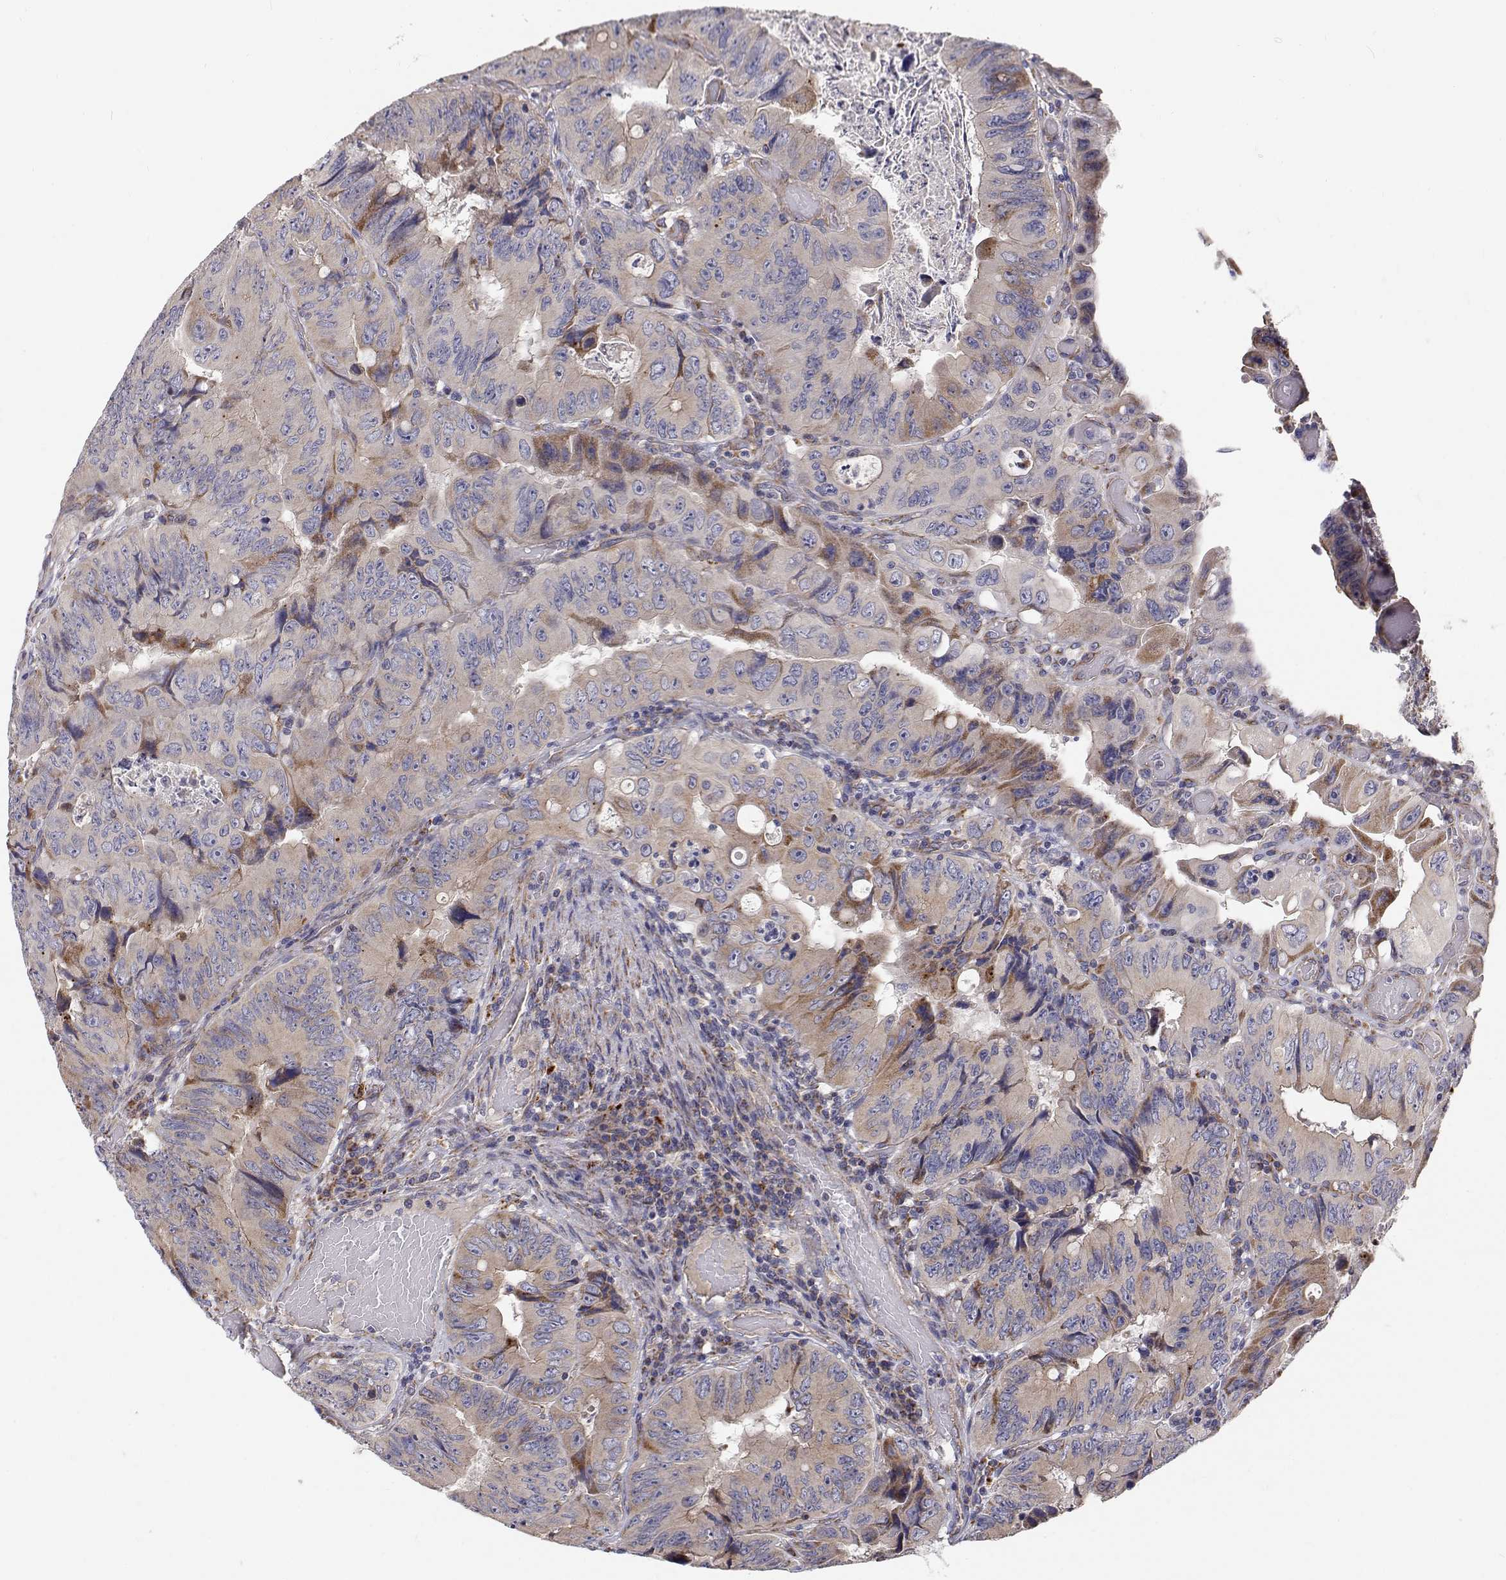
{"staining": {"intensity": "weak", "quantity": "<25%", "location": "cytoplasmic/membranous"}, "tissue": "colorectal cancer", "cell_type": "Tumor cells", "image_type": "cancer", "snomed": [{"axis": "morphology", "description": "Adenocarcinoma, NOS"}, {"axis": "topography", "description": "Colon"}], "caption": "This is an immunohistochemistry (IHC) photomicrograph of colorectal cancer (adenocarcinoma). There is no staining in tumor cells.", "gene": "SPICE1", "patient": {"sex": "female", "age": 84}}